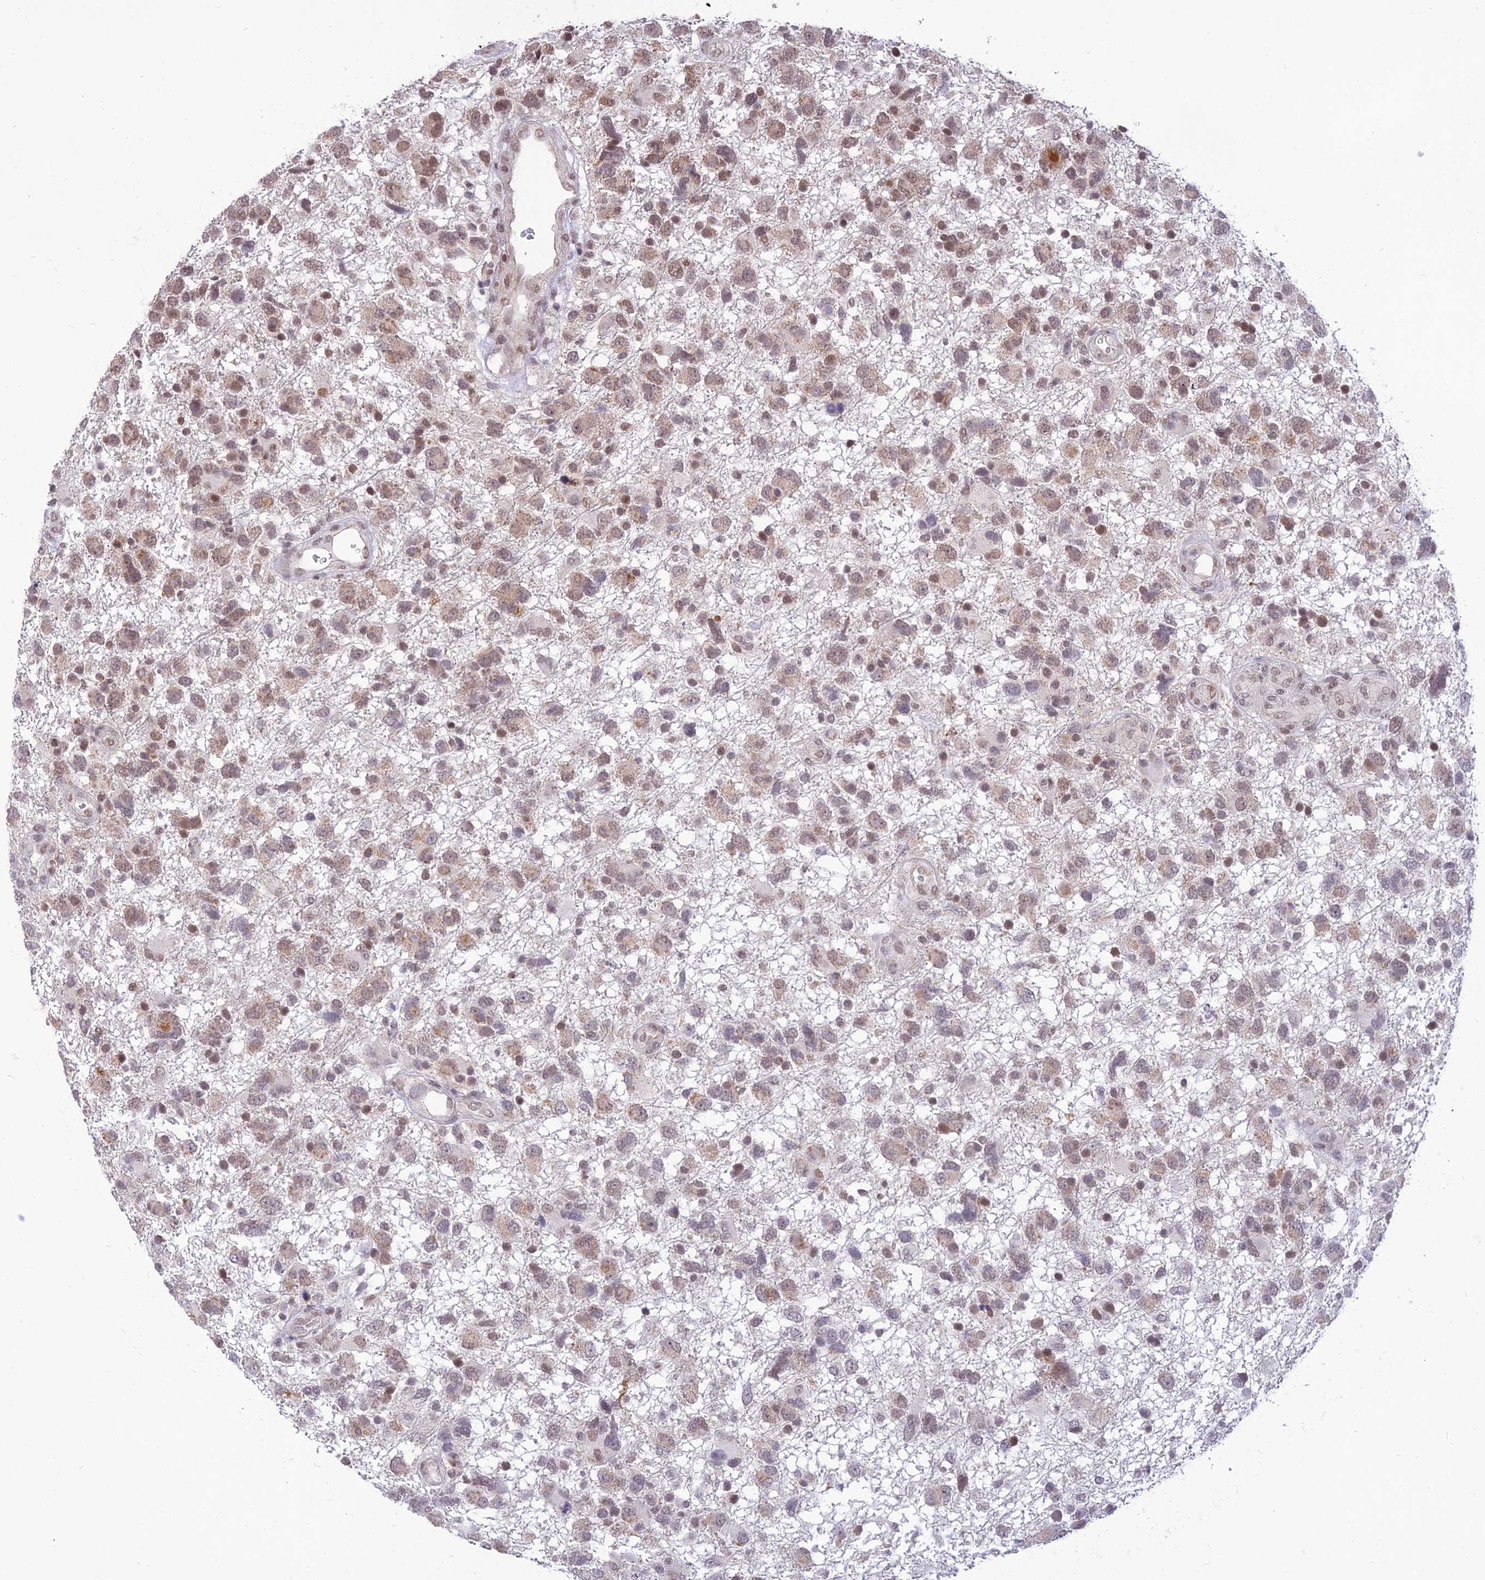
{"staining": {"intensity": "moderate", "quantity": "25%-75%", "location": "nuclear"}, "tissue": "glioma", "cell_type": "Tumor cells", "image_type": "cancer", "snomed": [{"axis": "morphology", "description": "Glioma, malignant, High grade"}, {"axis": "topography", "description": "Brain"}], "caption": "This is an image of immunohistochemistry staining of malignant glioma (high-grade), which shows moderate expression in the nuclear of tumor cells.", "gene": "MICOS13", "patient": {"sex": "male", "age": 61}}